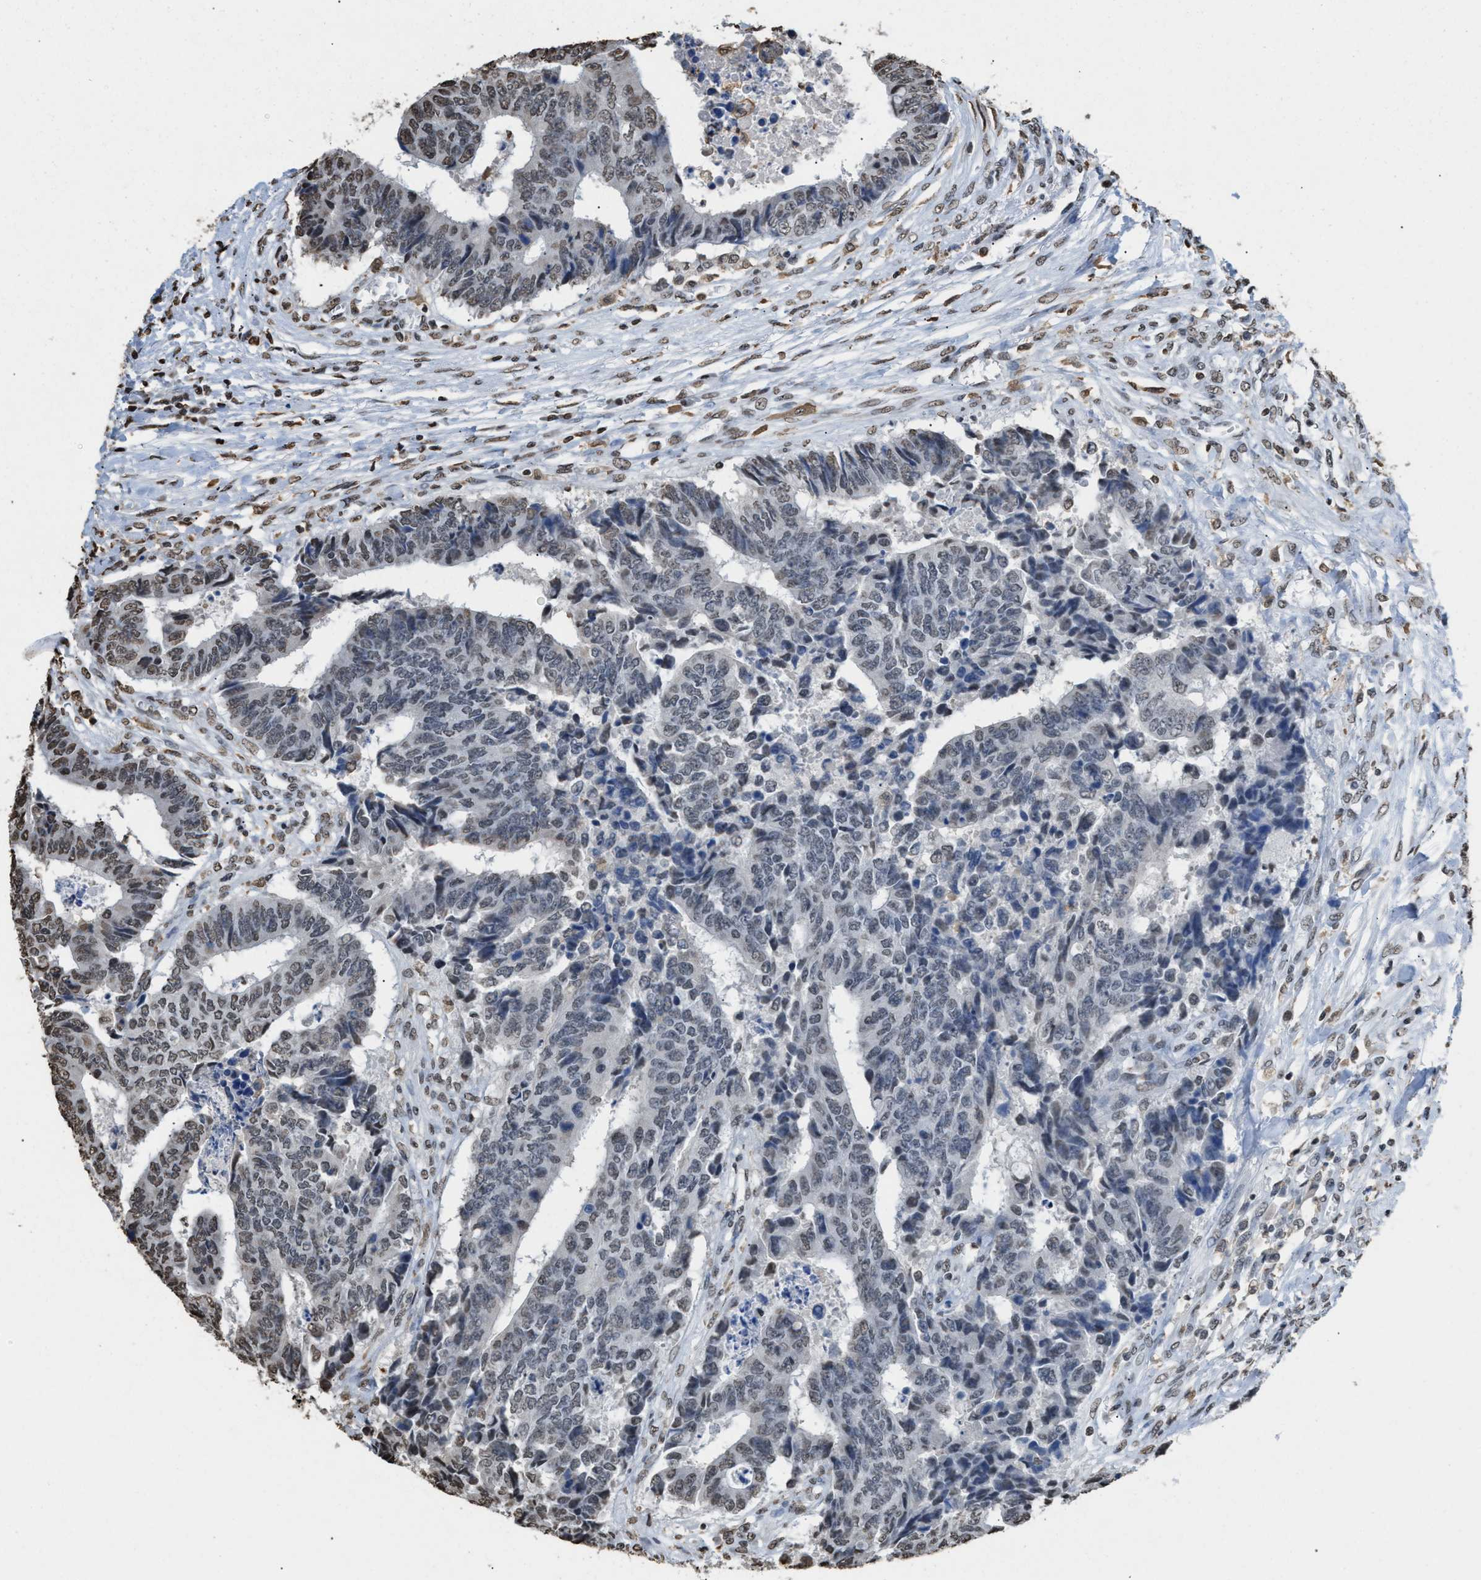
{"staining": {"intensity": "weak", "quantity": "25%-75%", "location": "nuclear"}, "tissue": "colorectal cancer", "cell_type": "Tumor cells", "image_type": "cancer", "snomed": [{"axis": "morphology", "description": "Adenocarcinoma, NOS"}, {"axis": "topography", "description": "Rectum"}], "caption": "Protein staining of adenocarcinoma (colorectal) tissue exhibits weak nuclear positivity in about 25%-75% of tumor cells. The protein of interest is shown in brown color, while the nuclei are stained blue.", "gene": "NUP88", "patient": {"sex": "male", "age": 84}}